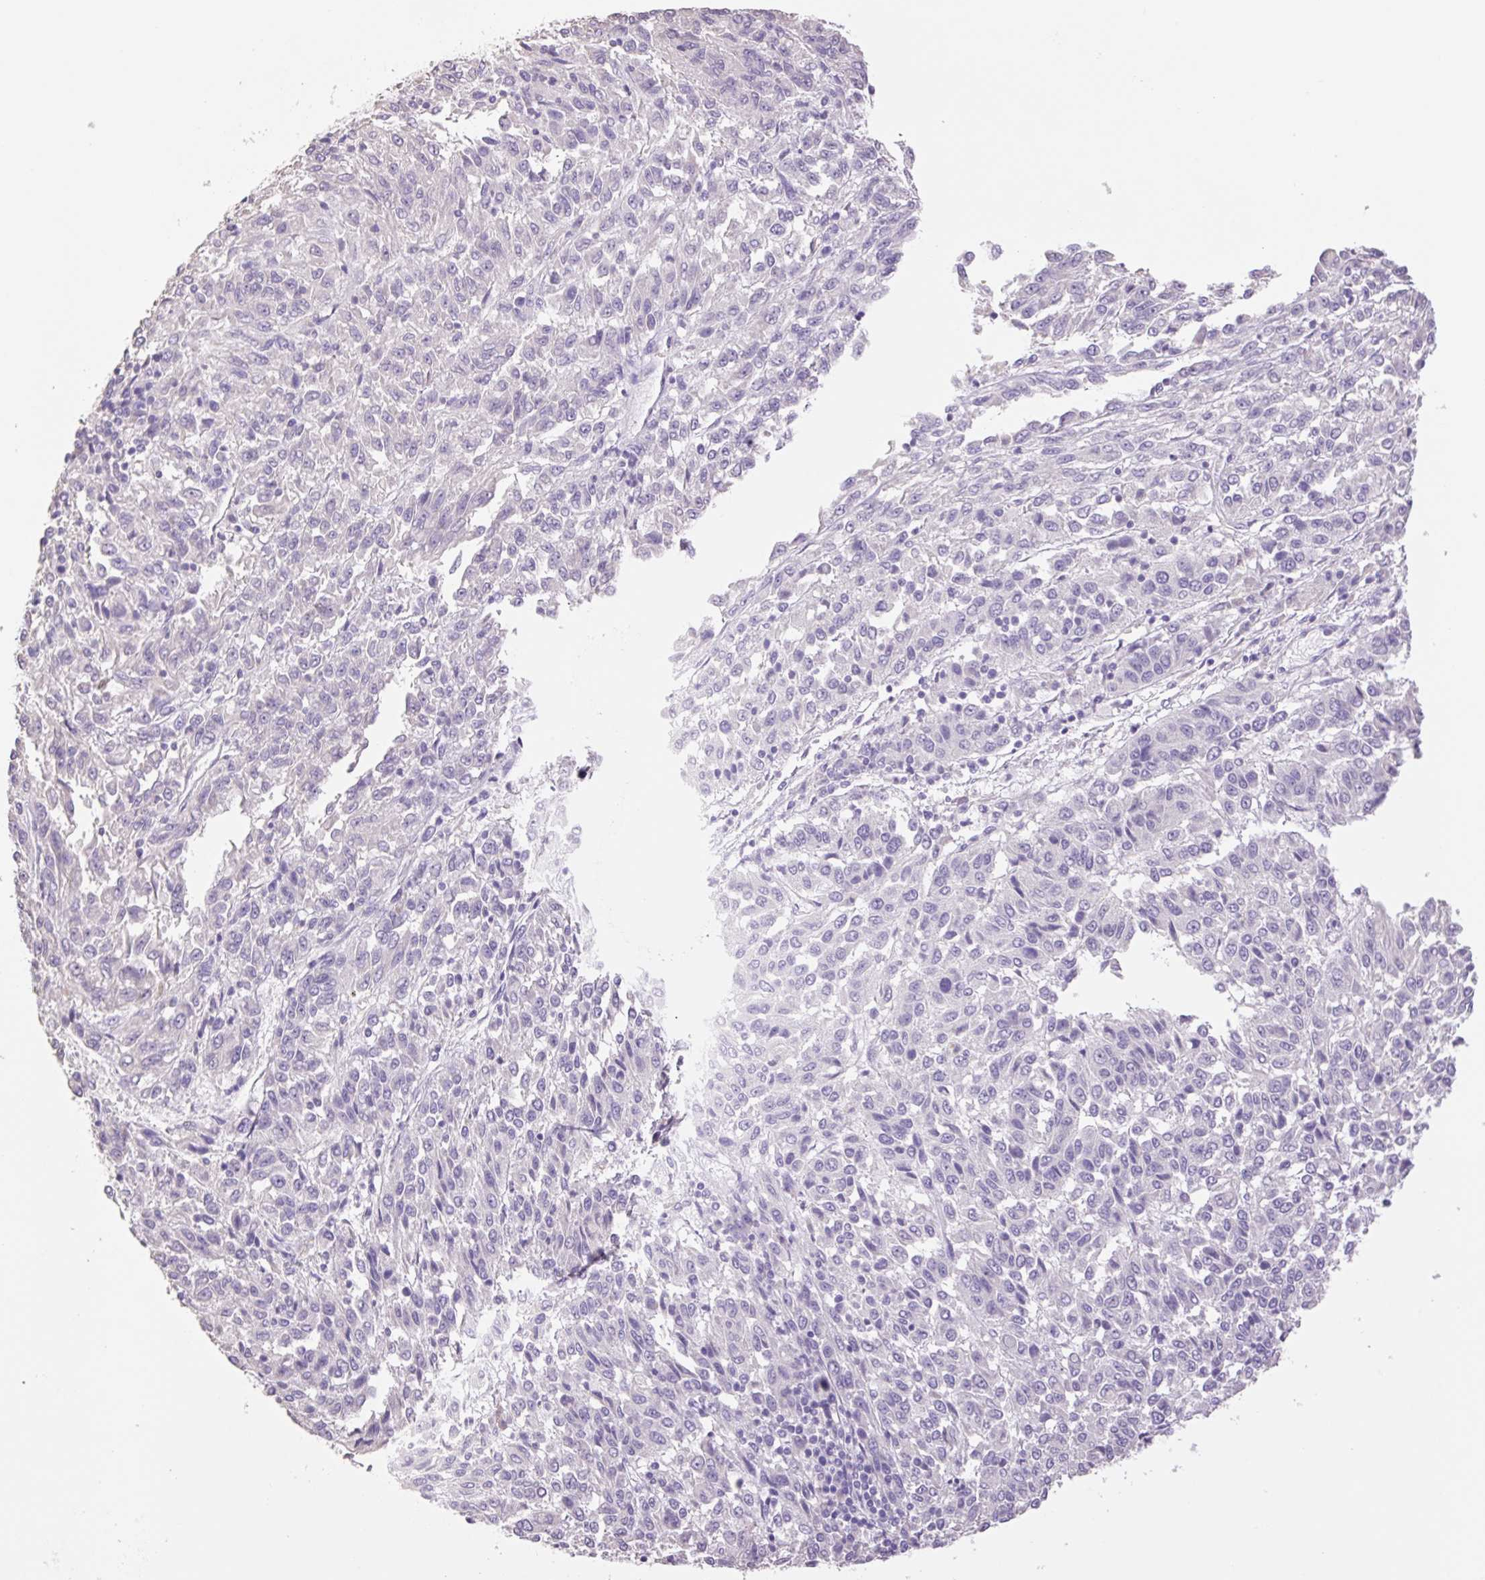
{"staining": {"intensity": "negative", "quantity": "none", "location": "none"}, "tissue": "melanoma", "cell_type": "Tumor cells", "image_type": "cancer", "snomed": [{"axis": "morphology", "description": "Malignant melanoma, Metastatic site"}, {"axis": "topography", "description": "Lung"}], "caption": "Malignant melanoma (metastatic site) stained for a protein using IHC shows no positivity tumor cells.", "gene": "HCRTR2", "patient": {"sex": "male", "age": 64}}